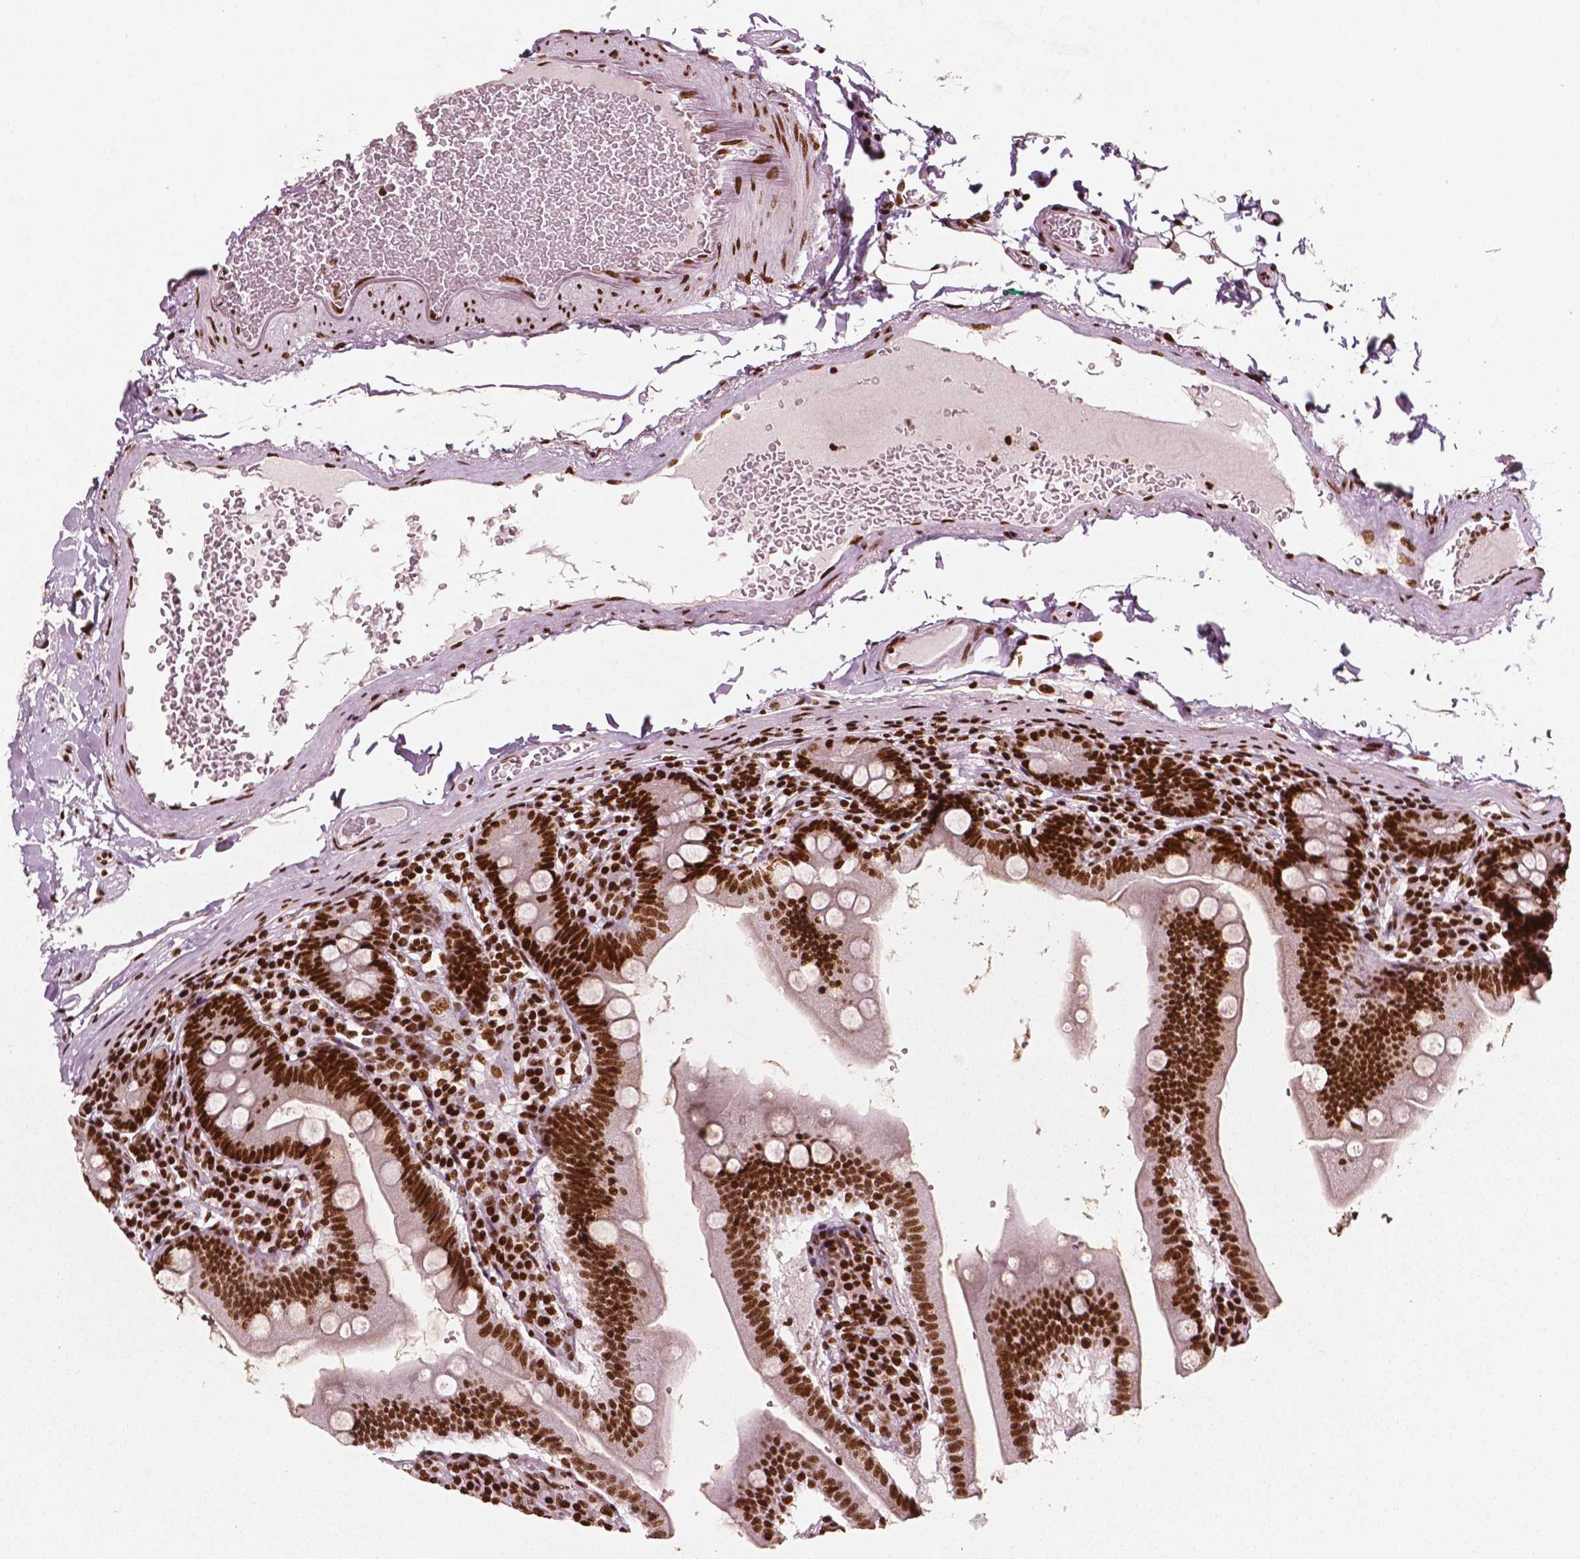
{"staining": {"intensity": "strong", "quantity": ">75%", "location": "nuclear"}, "tissue": "duodenum", "cell_type": "Glandular cells", "image_type": "normal", "snomed": [{"axis": "morphology", "description": "Normal tissue, NOS"}, {"axis": "topography", "description": "Duodenum"}], "caption": "Benign duodenum displays strong nuclear staining in approximately >75% of glandular cells, visualized by immunohistochemistry.", "gene": "CTCF", "patient": {"sex": "female", "age": 67}}